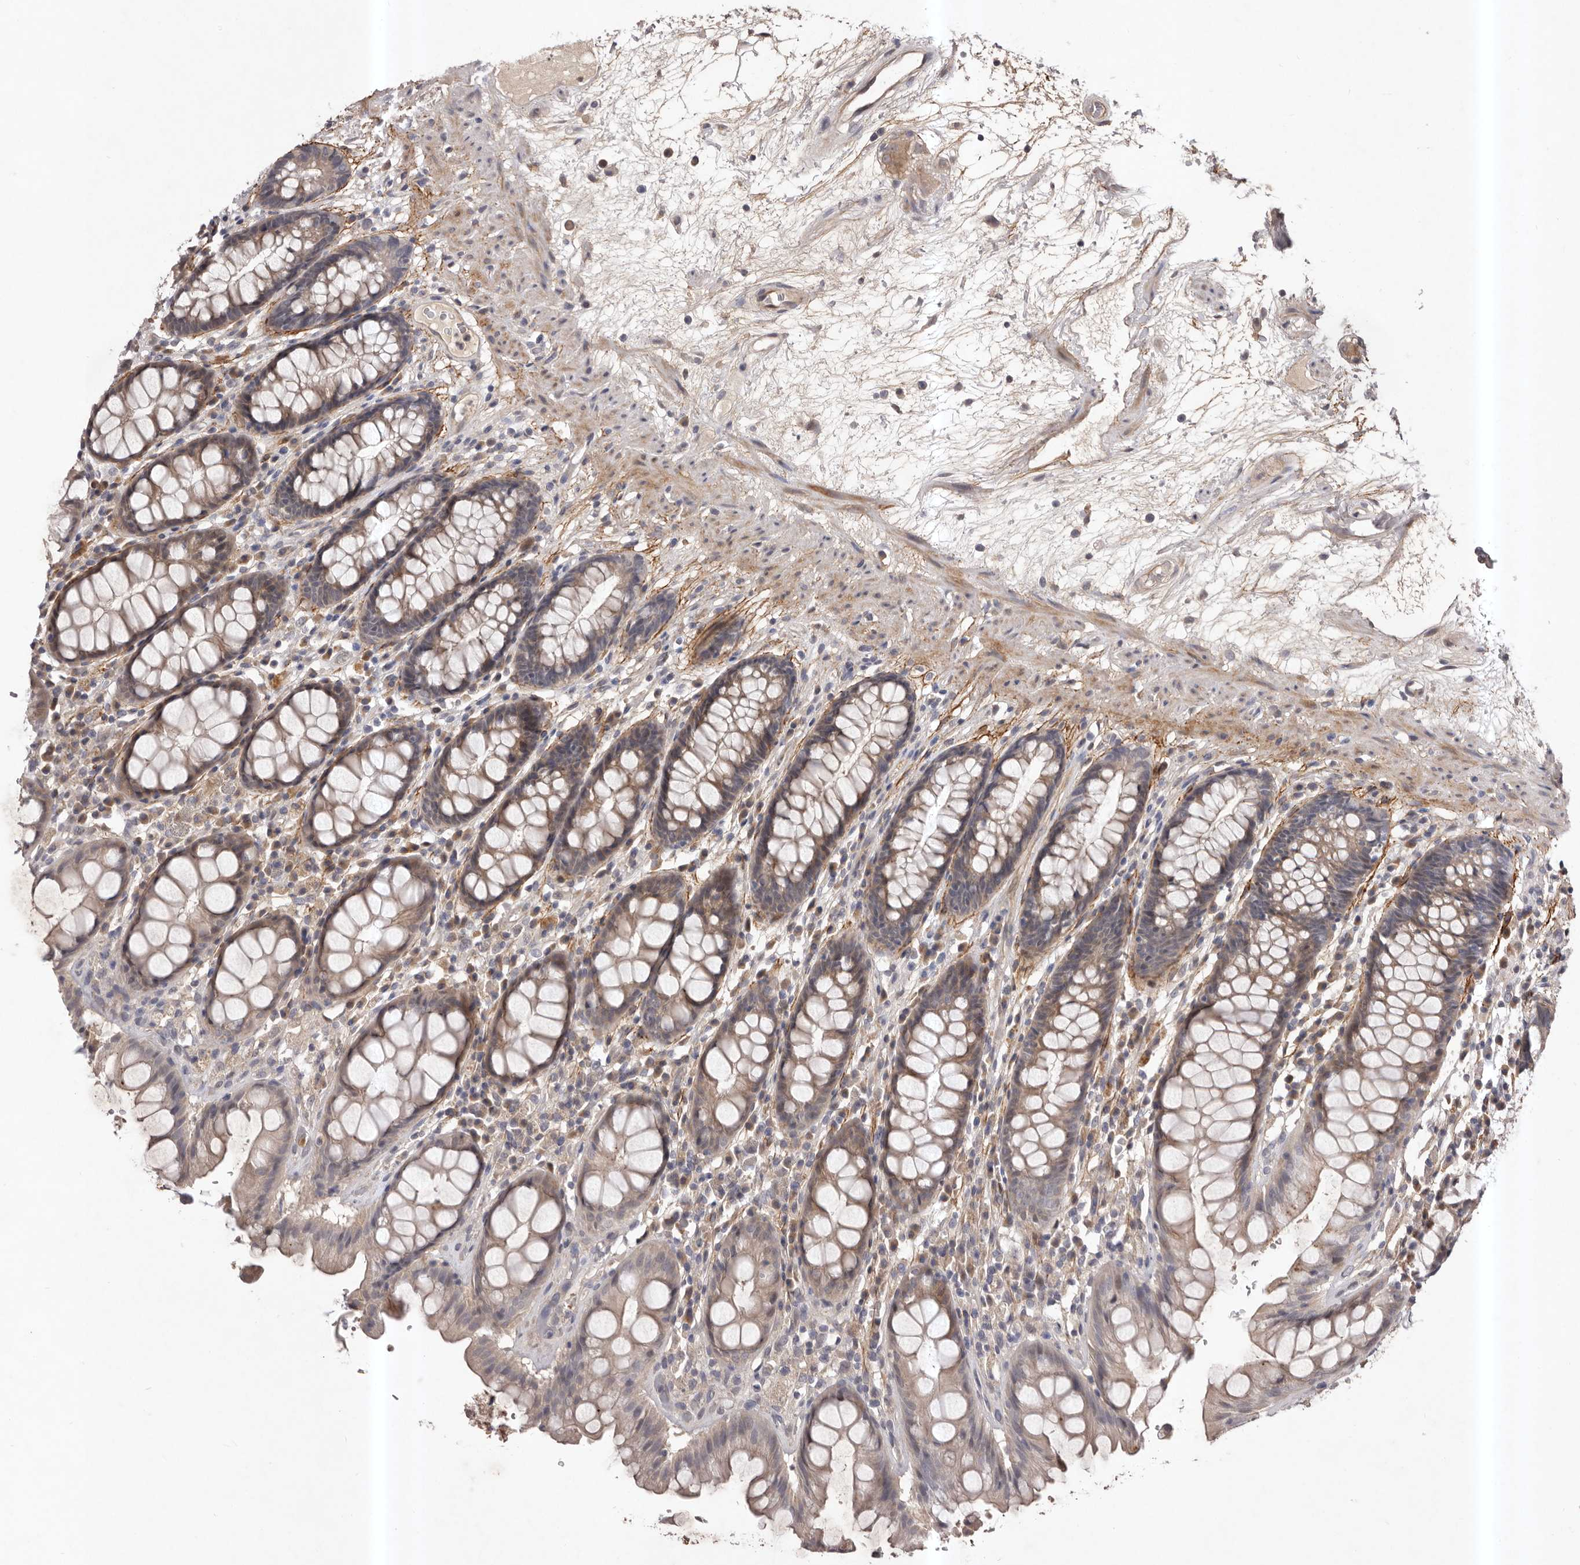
{"staining": {"intensity": "weak", "quantity": "25%-75%", "location": "cytoplasmic/membranous"}, "tissue": "rectum", "cell_type": "Glandular cells", "image_type": "normal", "snomed": [{"axis": "morphology", "description": "Normal tissue, NOS"}, {"axis": "topography", "description": "Rectum"}], "caption": "Immunohistochemical staining of unremarkable rectum shows 25%-75% levels of weak cytoplasmic/membranous protein staining in about 25%-75% of glandular cells.", "gene": "HBS1L", "patient": {"sex": "male", "age": 64}}